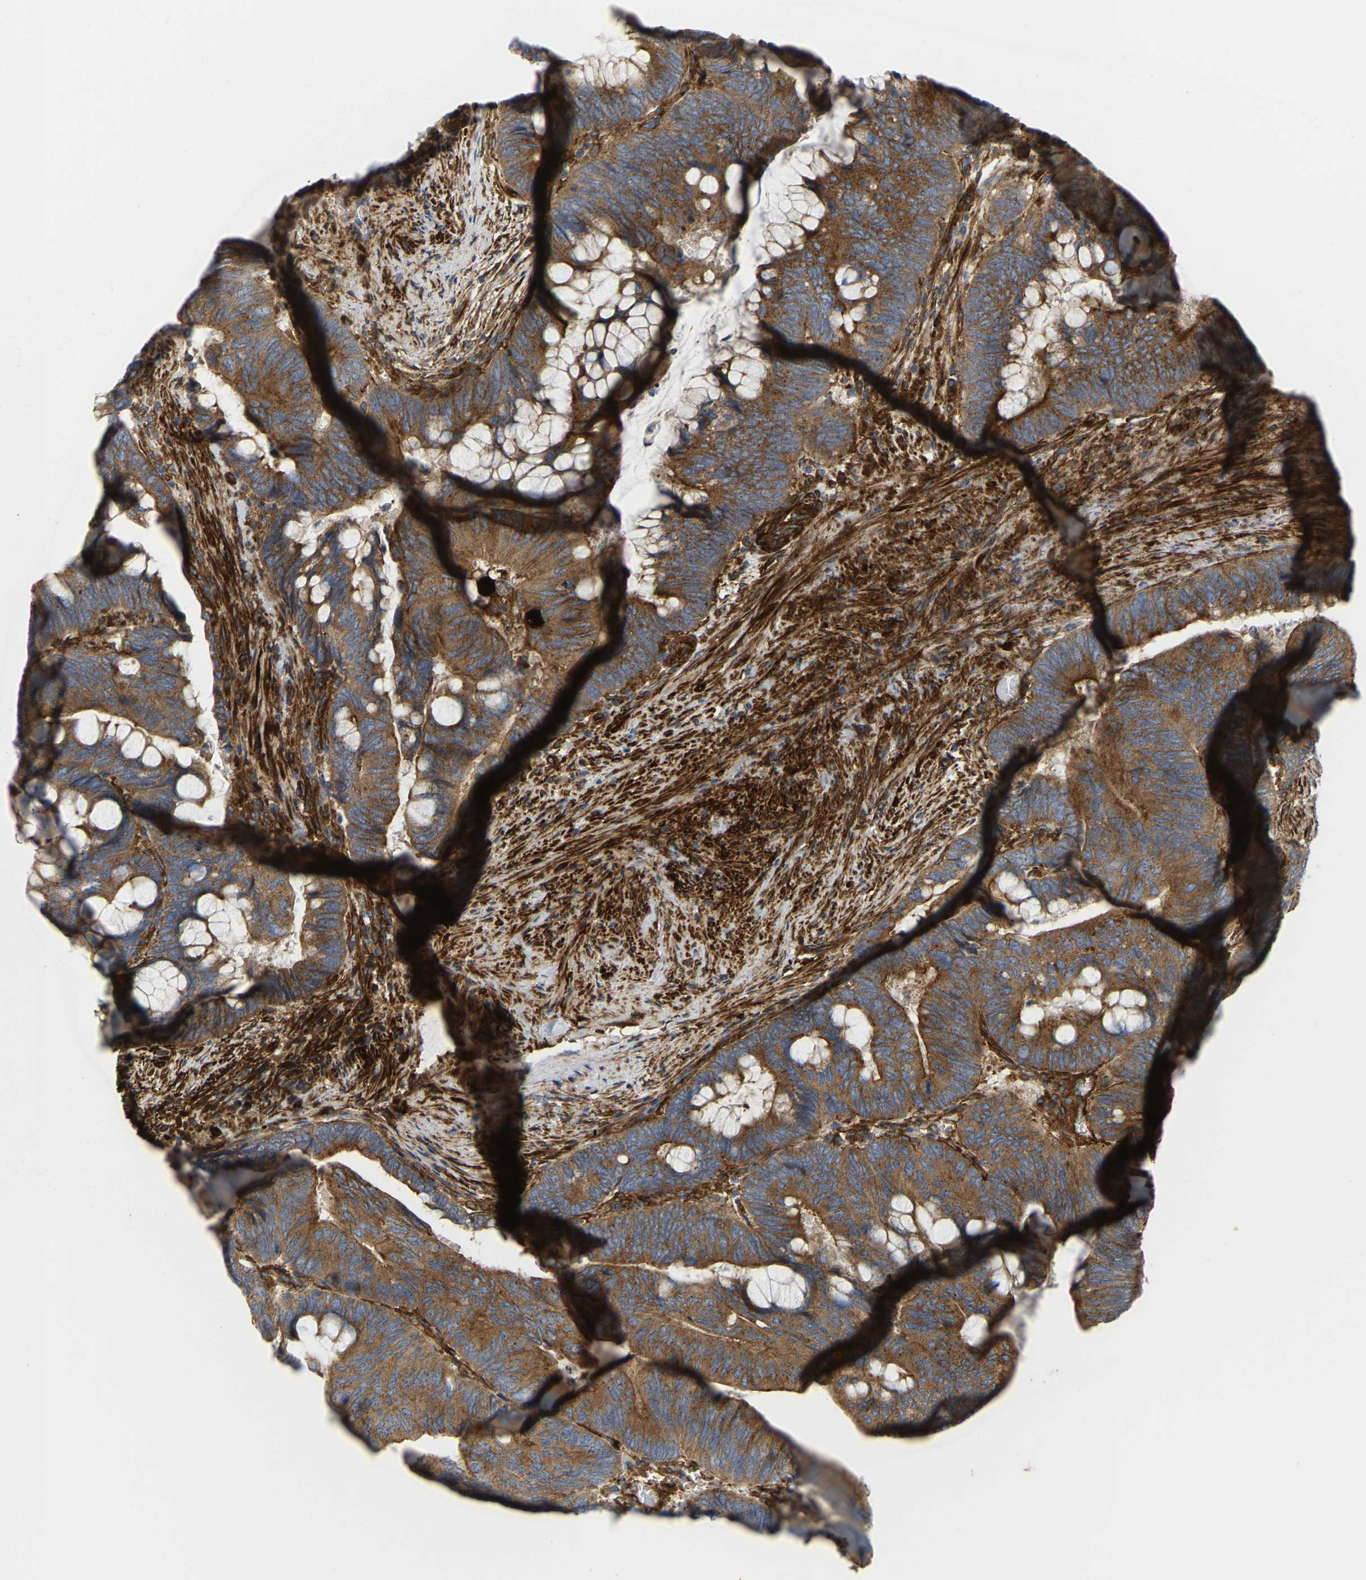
{"staining": {"intensity": "moderate", "quantity": ">75%", "location": "cytoplasmic/membranous"}, "tissue": "colorectal cancer", "cell_type": "Tumor cells", "image_type": "cancer", "snomed": [{"axis": "morphology", "description": "Normal tissue, NOS"}, {"axis": "morphology", "description": "Adenocarcinoma, NOS"}, {"axis": "topography", "description": "Rectum"}, {"axis": "topography", "description": "Peripheral nerve tissue"}], "caption": "Tumor cells exhibit medium levels of moderate cytoplasmic/membranous expression in about >75% of cells in human colorectal adenocarcinoma.", "gene": "PICALM", "patient": {"sex": "male", "age": 92}}